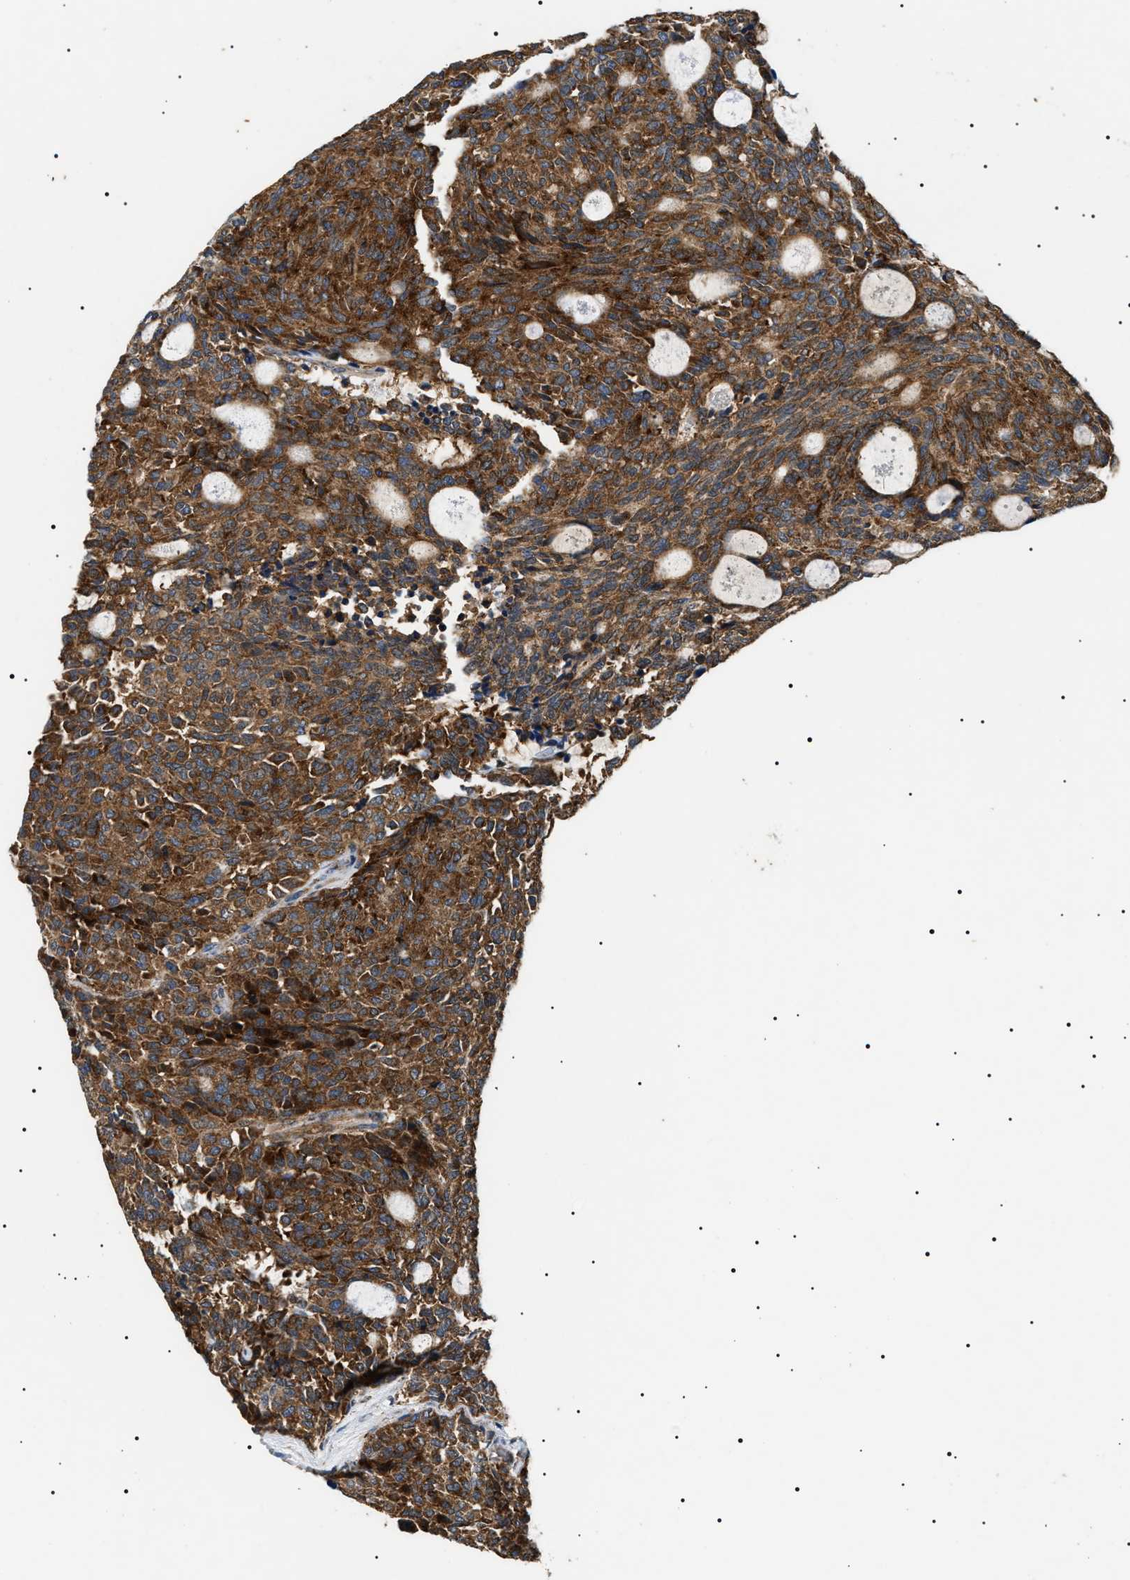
{"staining": {"intensity": "strong", "quantity": ">75%", "location": "cytoplasmic/membranous"}, "tissue": "carcinoid", "cell_type": "Tumor cells", "image_type": "cancer", "snomed": [{"axis": "morphology", "description": "Carcinoid, malignant, NOS"}, {"axis": "topography", "description": "Pancreas"}], "caption": "Brown immunohistochemical staining in carcinoid (malignant) reveals strong cytoplasmic/membranous expression in about >75% of tumor cells. (Stains: DAB (3,3'-diaminobenzidine) in brown, nuclei in blue, Microscopy: brightfield microscopy at high magnification).", "gene": "OXSM", "patient": {"sex": "female", "age": 54}}